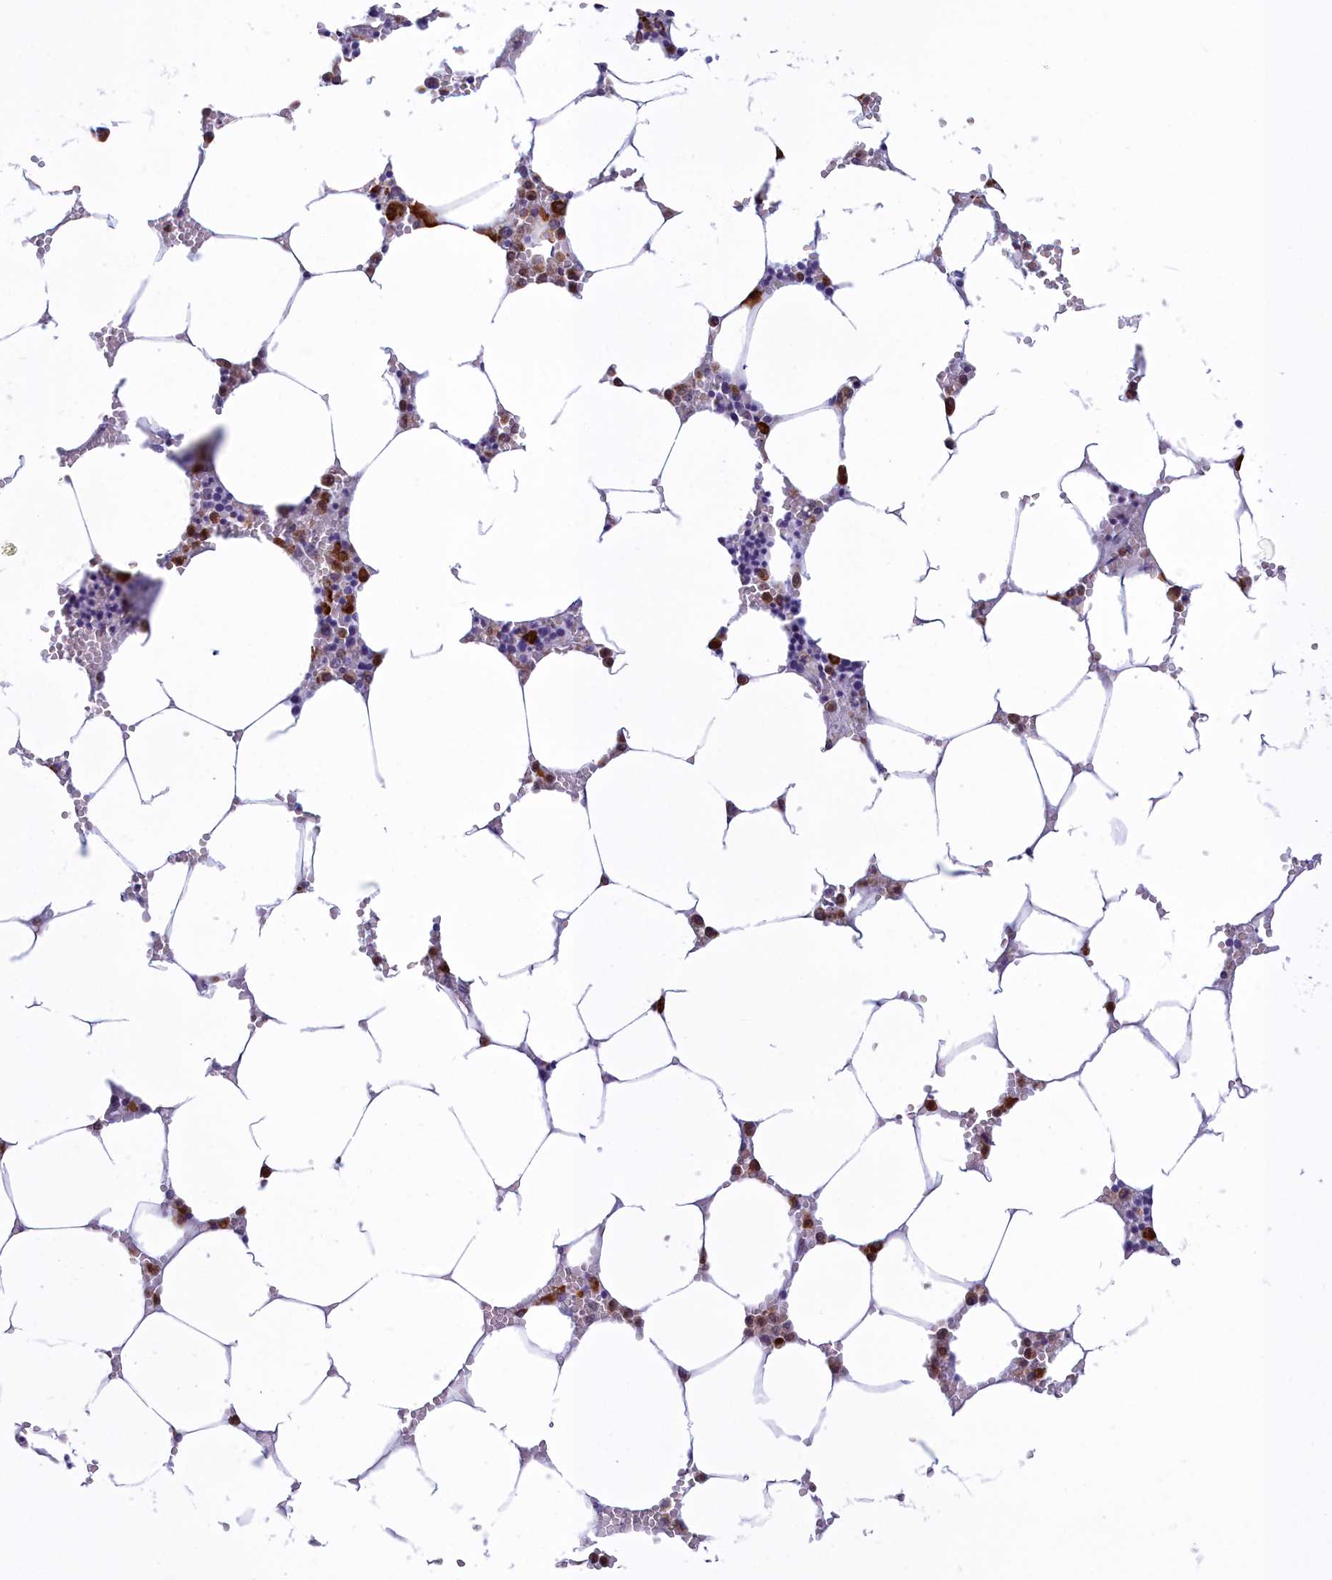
{"staining": {"intensity": "strong", "quantity": "<25%", "location": "cytoplasmic/membranous"}, "tissue": "bone marrow", "cell_type": "Hematopoietic cells", "image_type": "normal", "snomed": [{"axis": "morphology", "description": "Normal tissue, NOS"}, {"axis": "topography", "description": "Bone marrow"}], "caption": "This is an image of immunohistochemistry (IHC) staining of benign bone marrow, which shows strong positivity in the cytoplasmic/membranous of hematopoietic cells.", "gene": "HM13", "patient": {"sex": "male", "age": 70}}